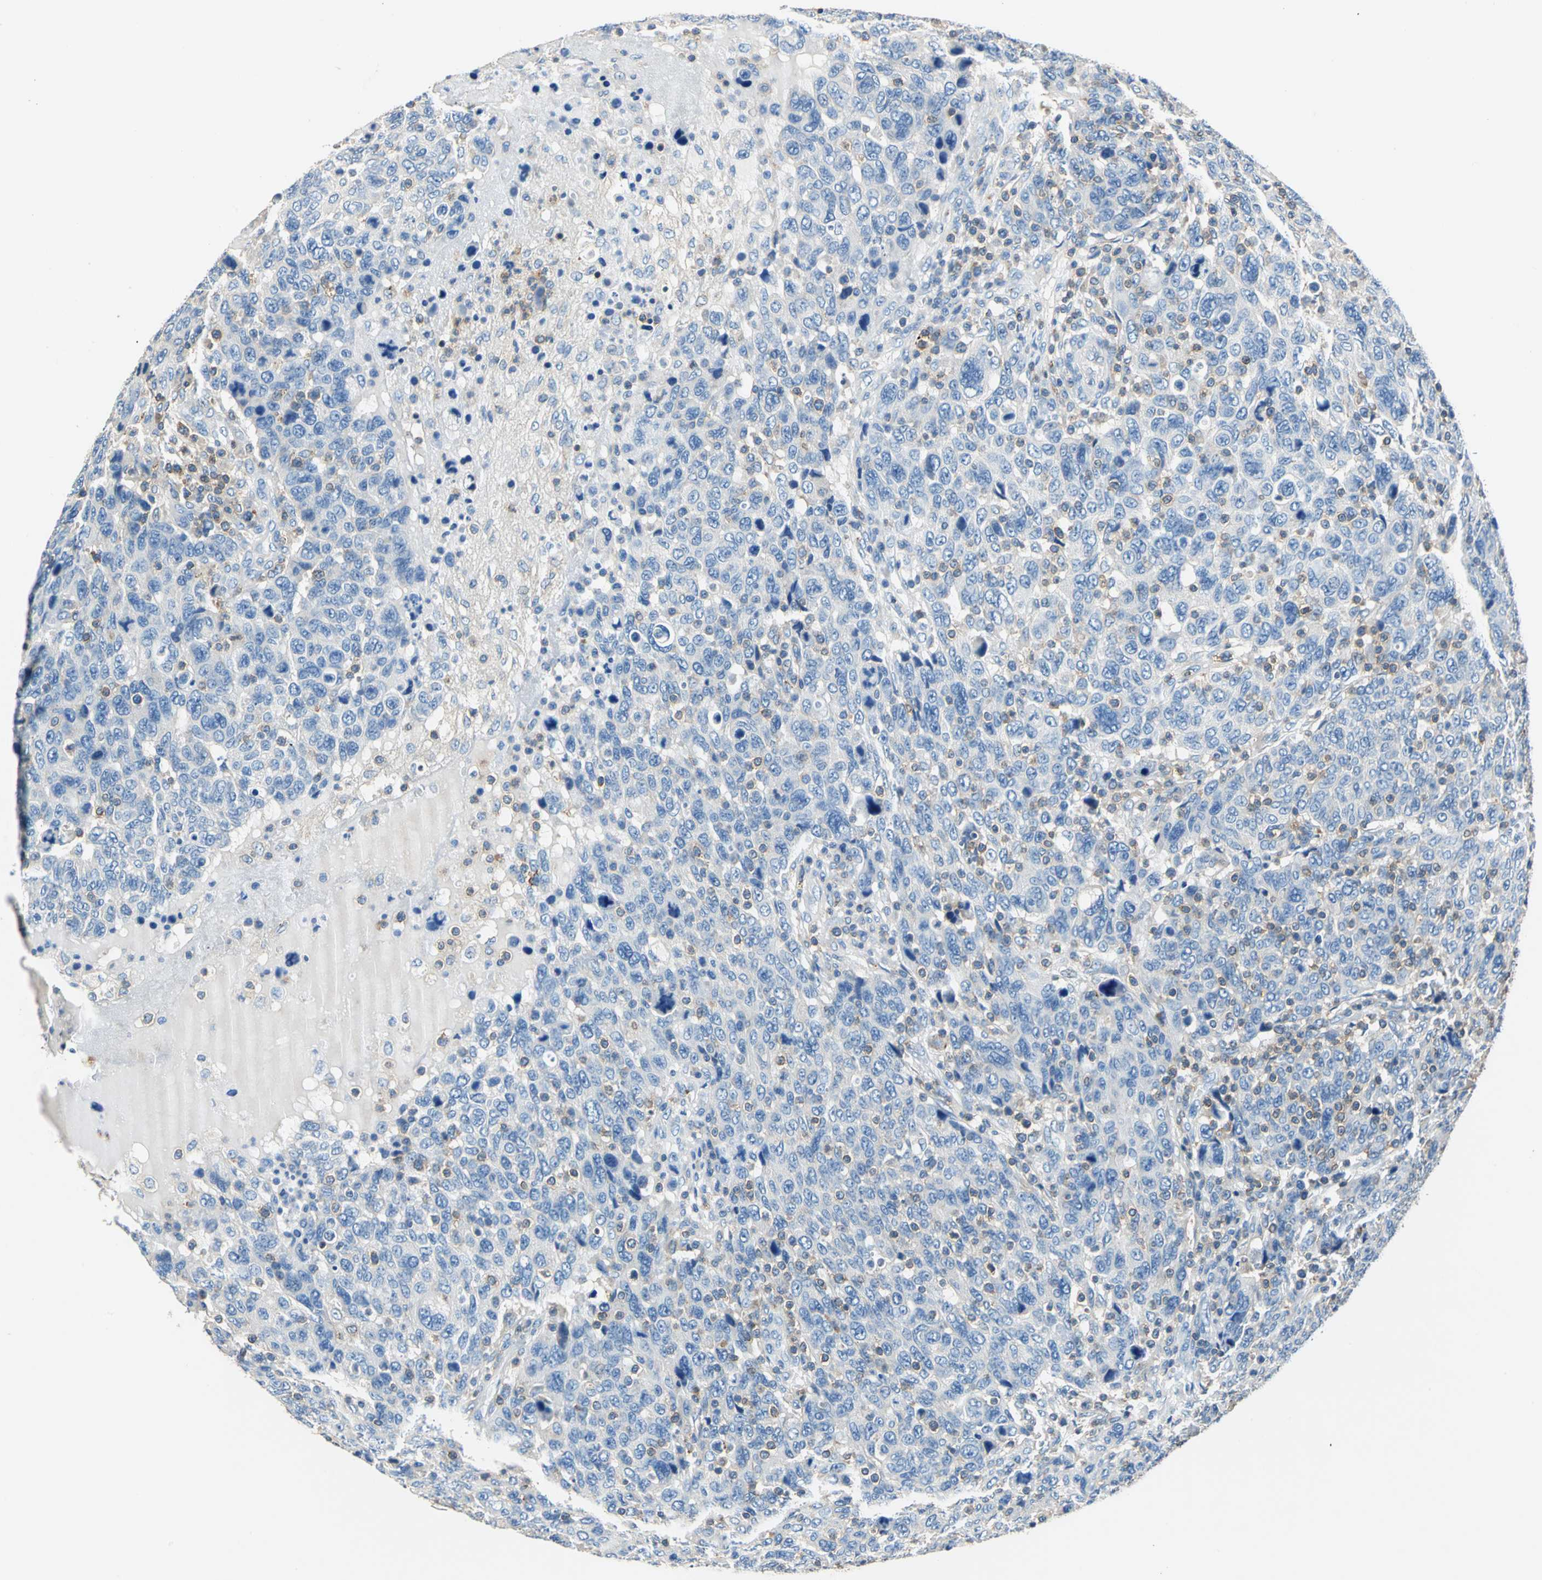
{"staining": {"intensity": "negative", "quantity": "none", "location": "none"}, "tissue": "breast cancer", "cell_type": "Tumor cells", "image_type": "cancer", "snomed": [{"axis": "morphology", "description": "Duct carcinoma"}, {"axis": "topography", "description": "Breast"}], "caption": "There is no significant positivity in tumor cells of infiltrating ductal carcinoma (breast). The staining was performed using DAB (3,3'-diaminobenzidine) to visualize the protein expression in brown, while the nuclei were stained in blue with hematoxylin (Magnification: 20x).", "gene": "SEPTIN6", "patient": {"sex": "female", "age": 37}}